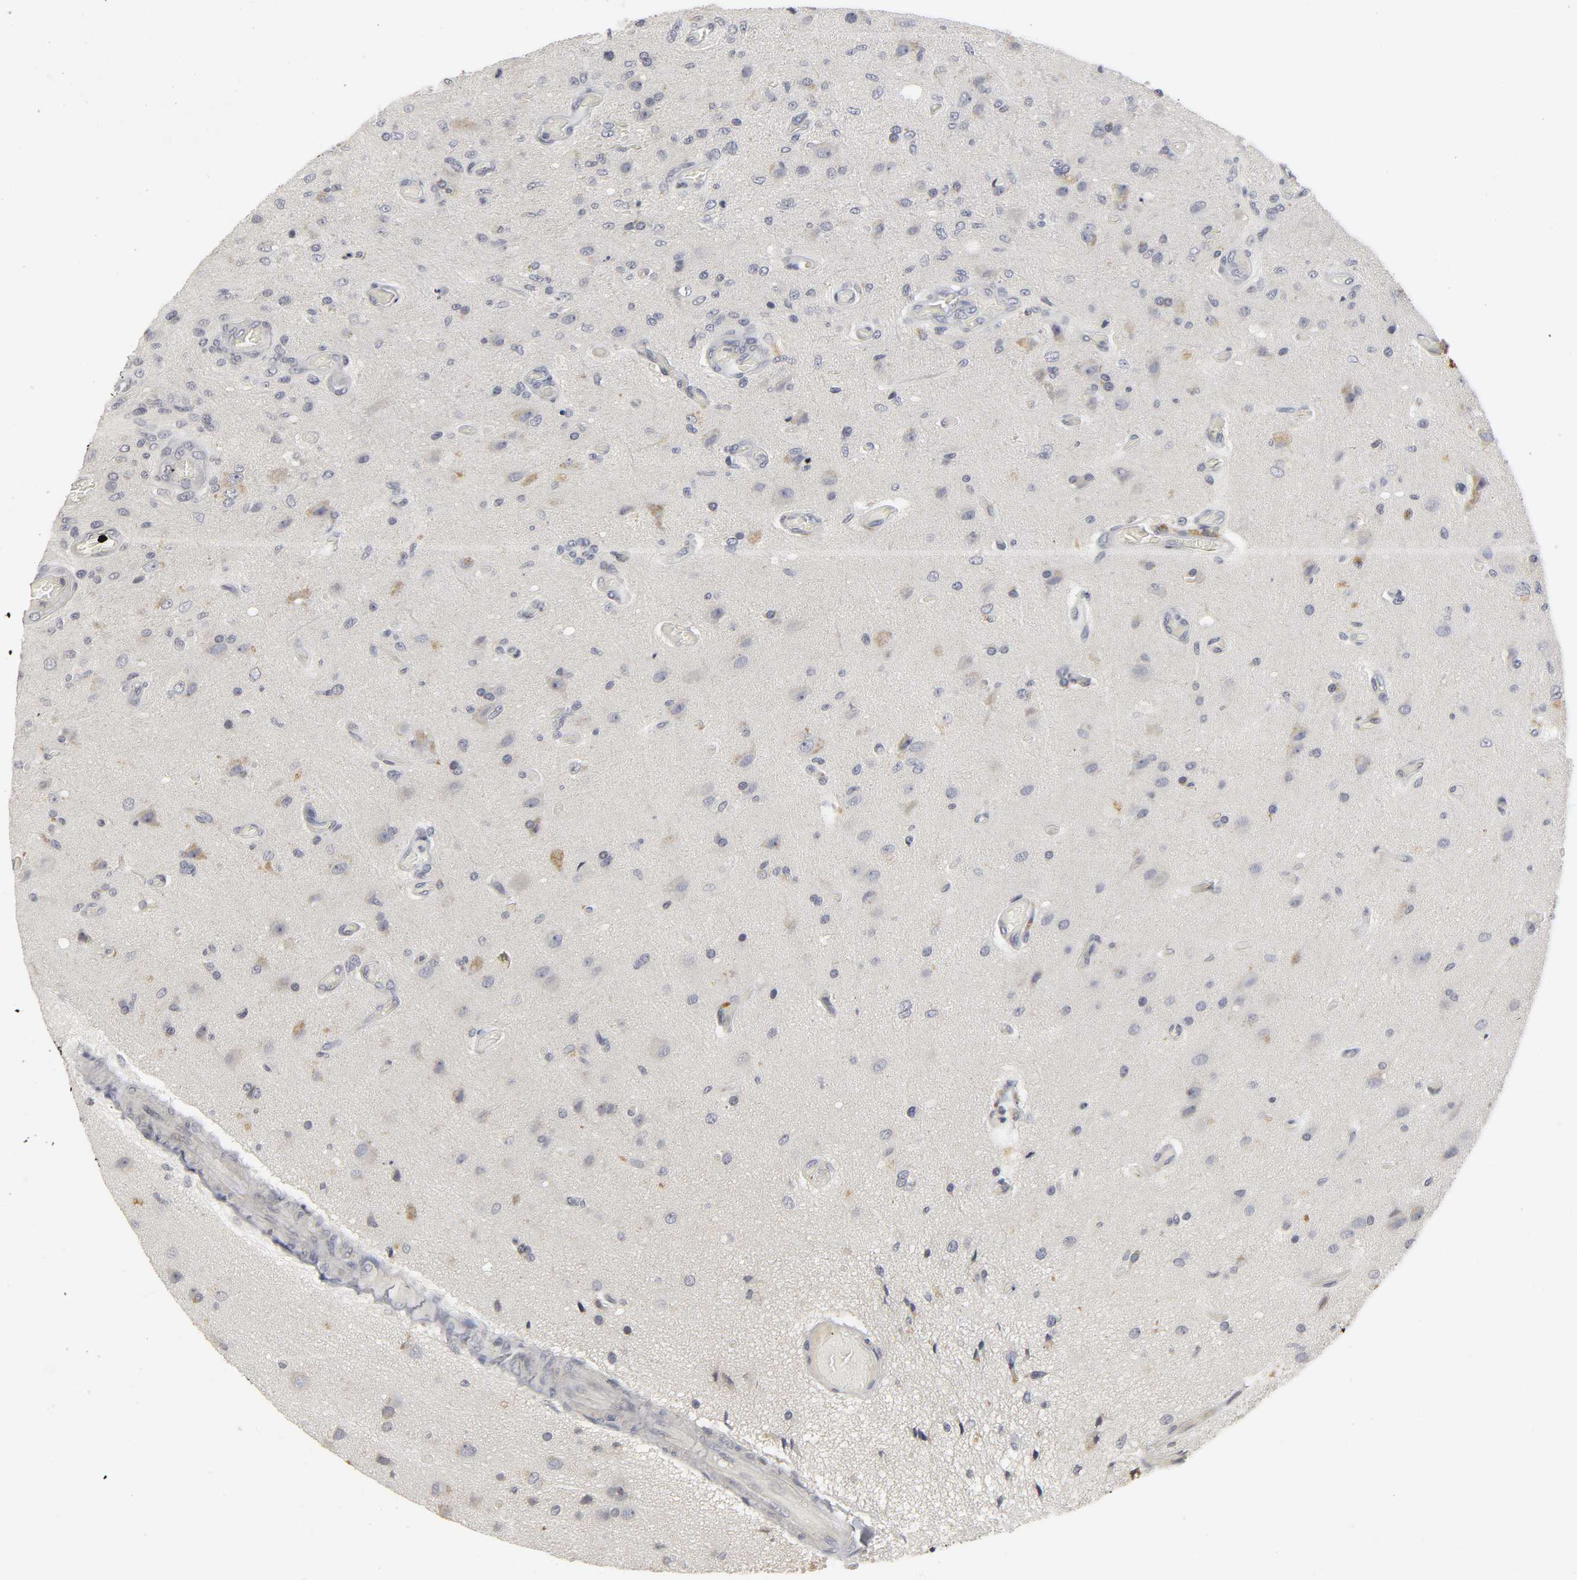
{"staining": {"intensity": "weak", "quantity": "<25%", "location": "cytoplasmic/membranous"}, "tissue": "glioma", "cell_type": "Tumor cells", "image_type": "cancer", "snomed": [{"axis": "morphology", "description": "Normal tissue, NOS"}, {"axis": "morphology", "description": "Glioma, malignant, High grade"}, {"axis": "topography", "description": "Cerebral cortex"}], "caption": "Immunohistochemistry (IHC) photomicrograph of neoplastic tissue: human glioma stained with DAB shows no significant protein expression in tumor cells.", "gene": "TCAP", "patient": {"sex": "male", "age": 77}}